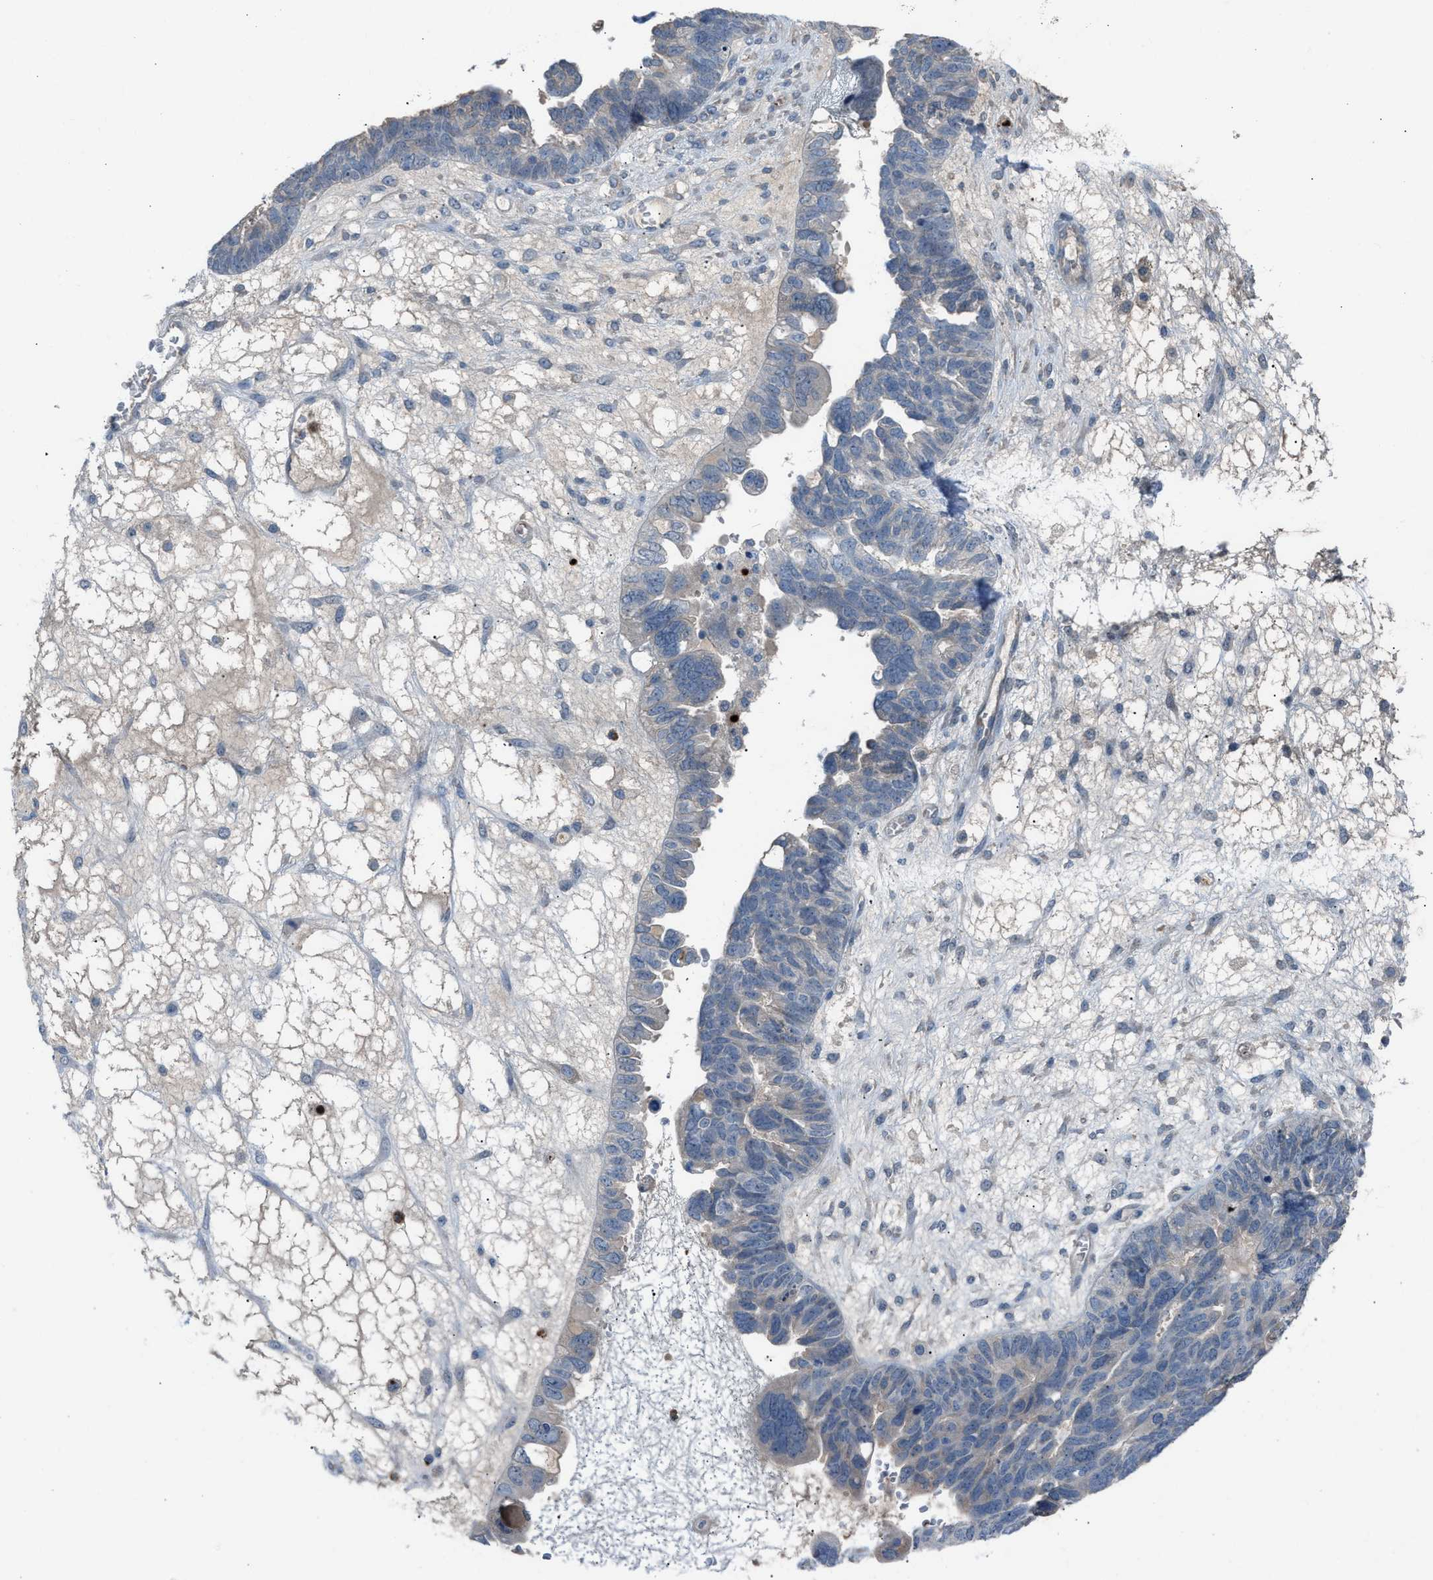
{"staining": {"intensity": "weak", "quantity": "<25%", "location": "cytoplasmic/membranous"}, "tissue": "ovarian cancer", "cell_type": "Tumor cells", "image_type": "cancer", "snomed": [{"axis": "morphology", "description": "Cystadenocarcinoma, serous, NOS"}, {"axis": "topography", "description": "Ovary"}], "caption": "High magnification brightfield microscopy of ovarian cancer (serous cystadenocarcinoma) stained with DAB (3,3'-diaminobenzidine) (brown) and counterstained with hematoxylin (blue): tumor cells show no significant staining.", "gene": "CFAP77", "patient": {"sex": "female", "age": 79}}